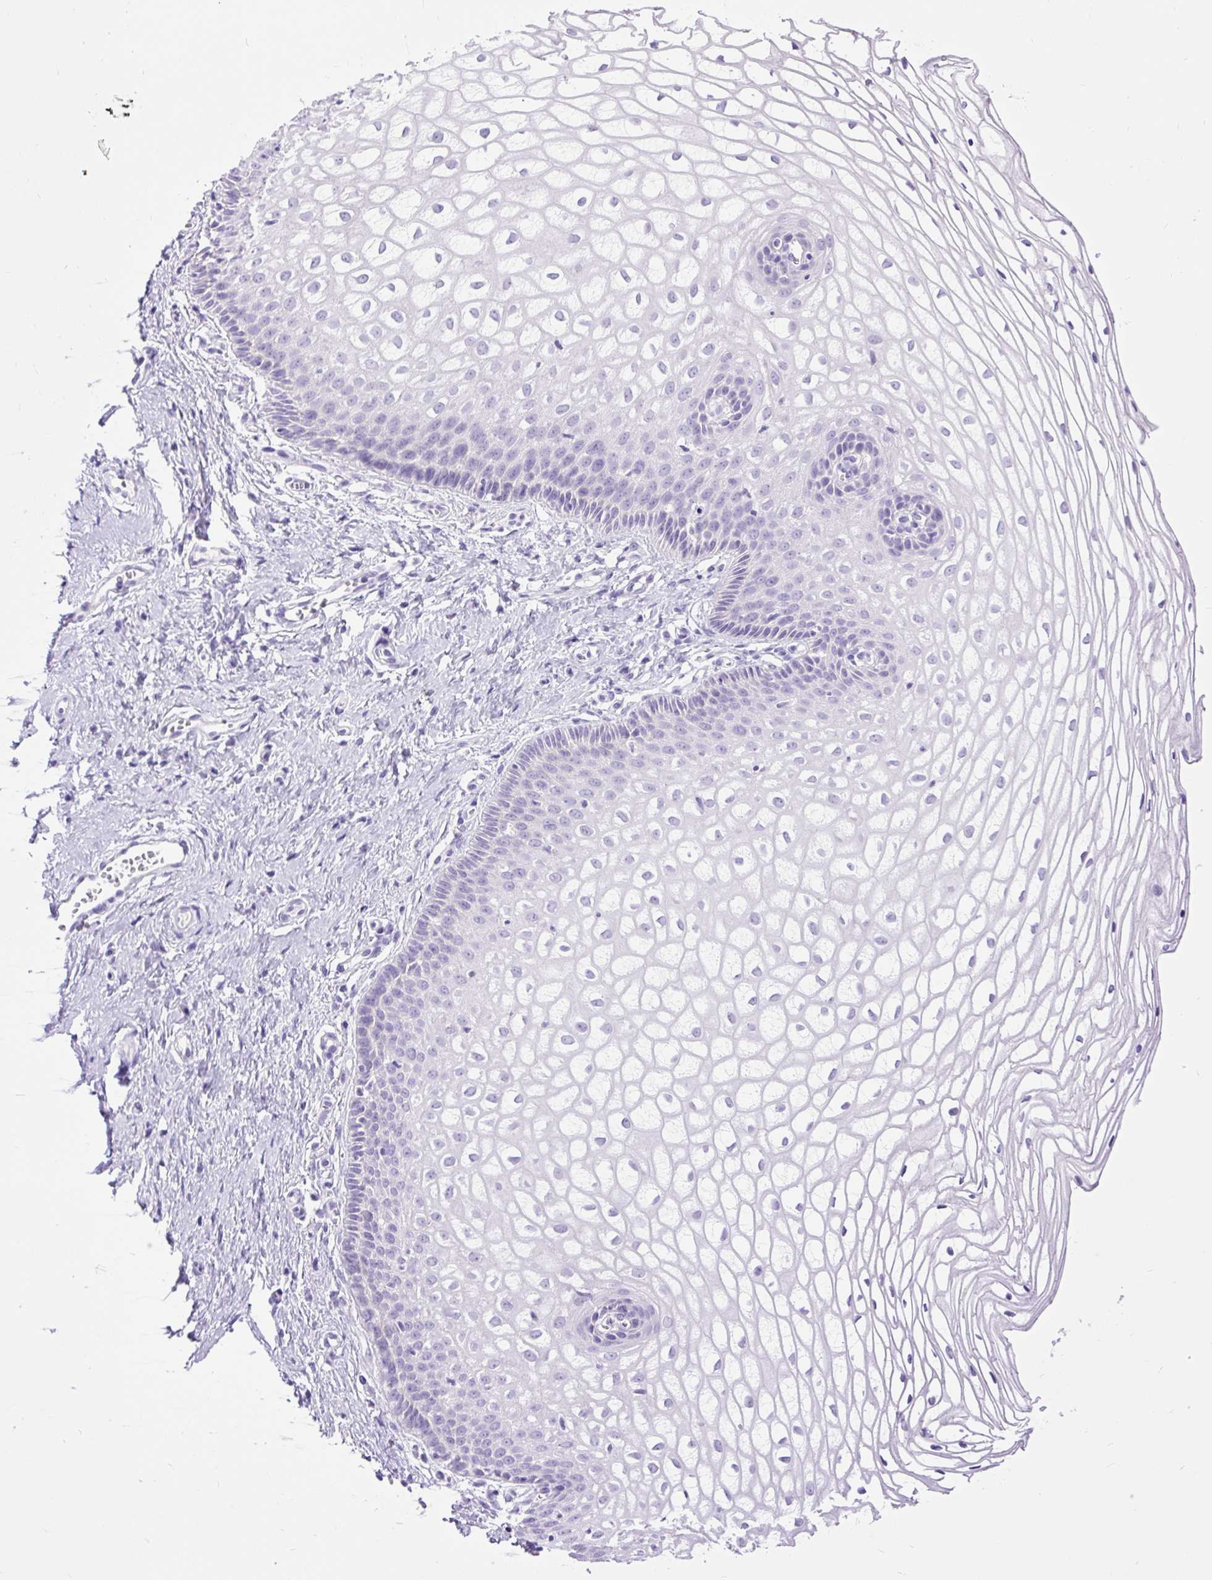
{"staining": {"intensity": "negative", "quantity": "none", "location": "none"}, "tissue": "cervix", "cell_type": "Glandular cells", "image_type": "normal", "snomed": [{"axis": "morphology", "description": "Normal tissue, NOS"}, {"axis": "topography", "description": "Cervix"}], "caption": "DAB immunohistochemical staining of normal human cervix reveals no significant staining in glandular cells. The staining is performed using DAB brown chromogen with nuclei counter-stained in using hematoxylin.", "gene": "ZNF256", "patient": {"sex": "female", "age": 36}}